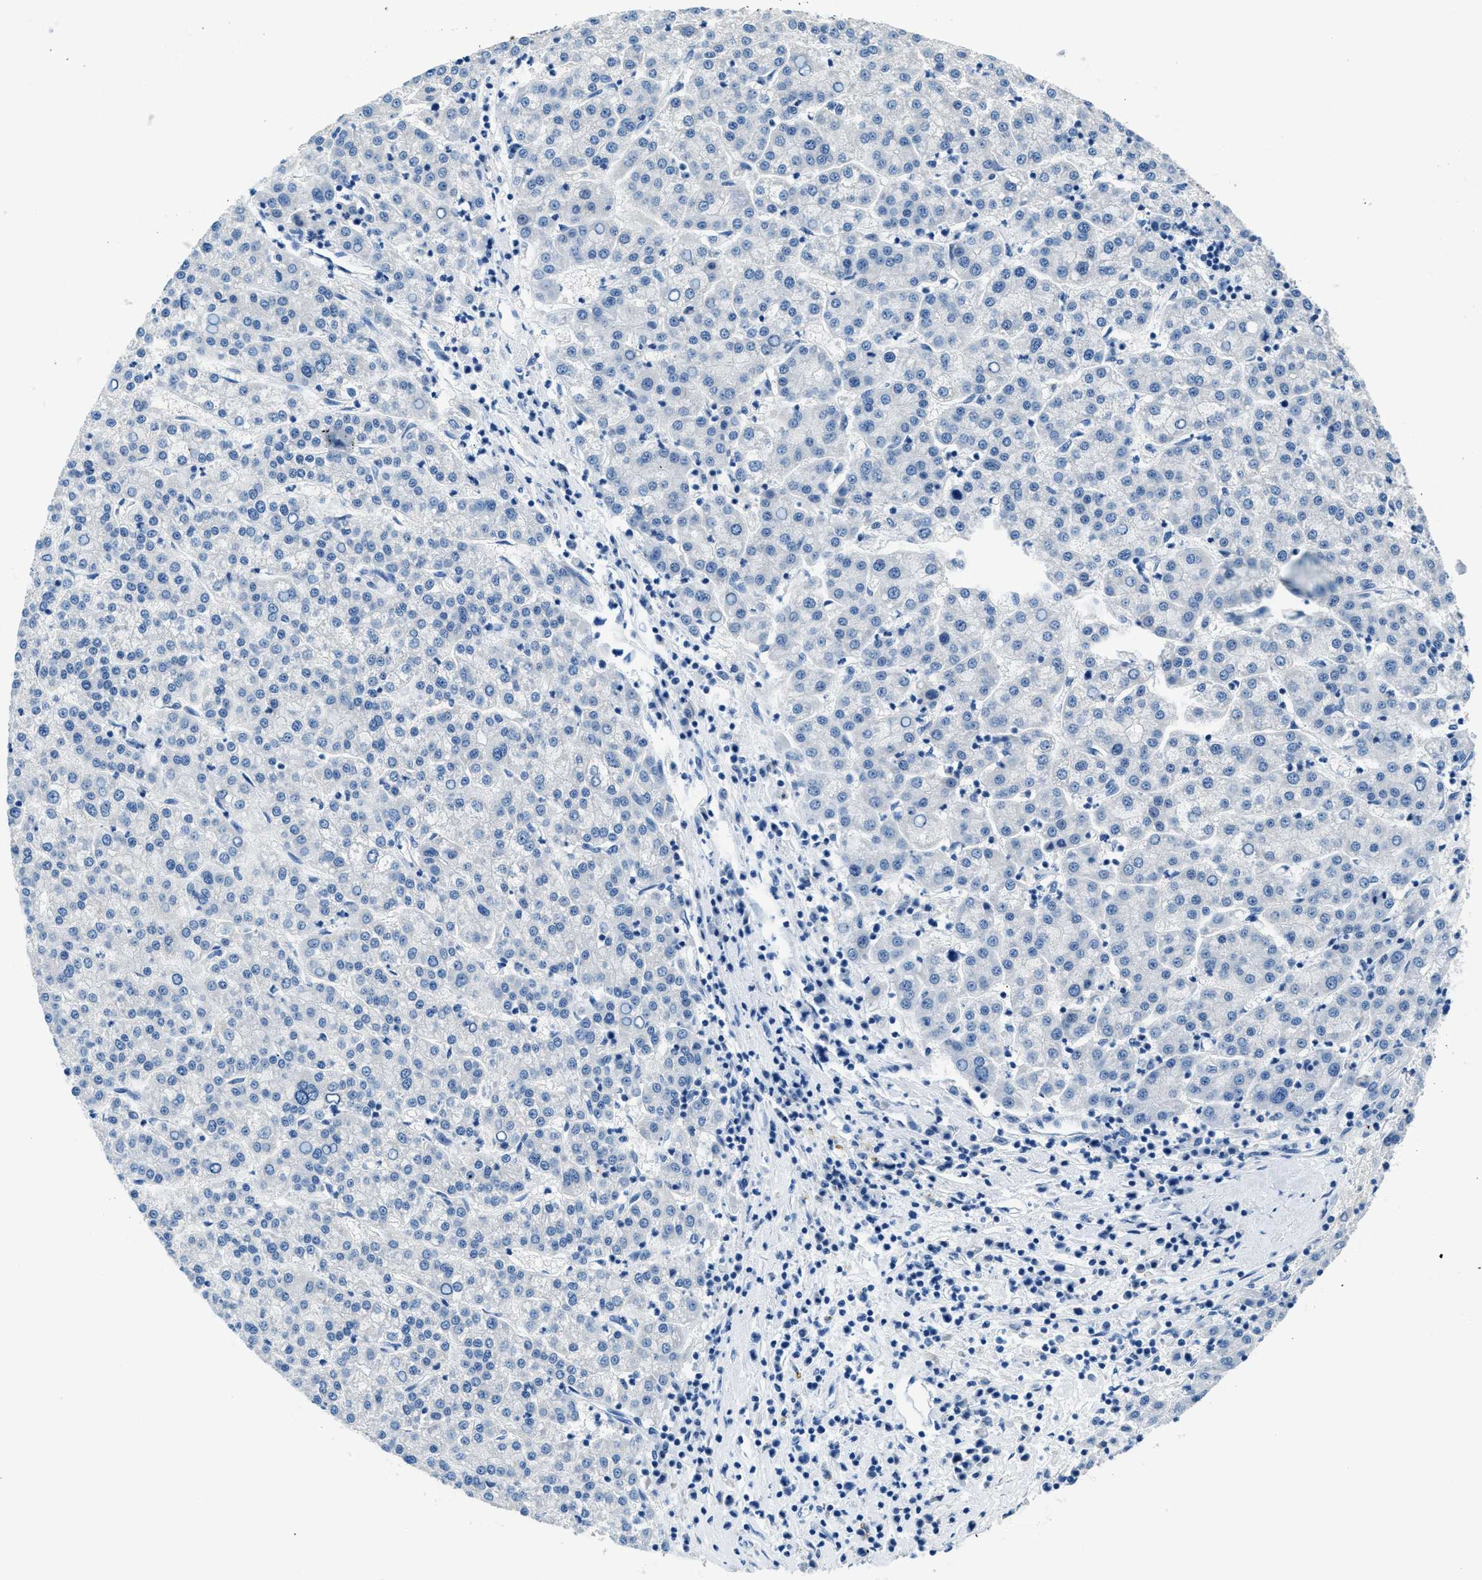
{"staining": {"intensity": "negative", "quantity": "none", "location": "none"}, "tissue": "liver cancer", "cell_type": "Tumor cells", "image_type": "cancer", "snomed": [{"axis": "morphology", "description": "Carcinoma, Hepatocellular, NOS"}, {"axis": "topography", "description": "Liver"}], "caption": "High power microscopy micrograph of an immunohistochemistry micrograph of liver hepatocellular carcinoma, revealing no significant positivity in tumor cells.", "gene": "CLDN18", "patient": {"sex": "female", "age": 58}}